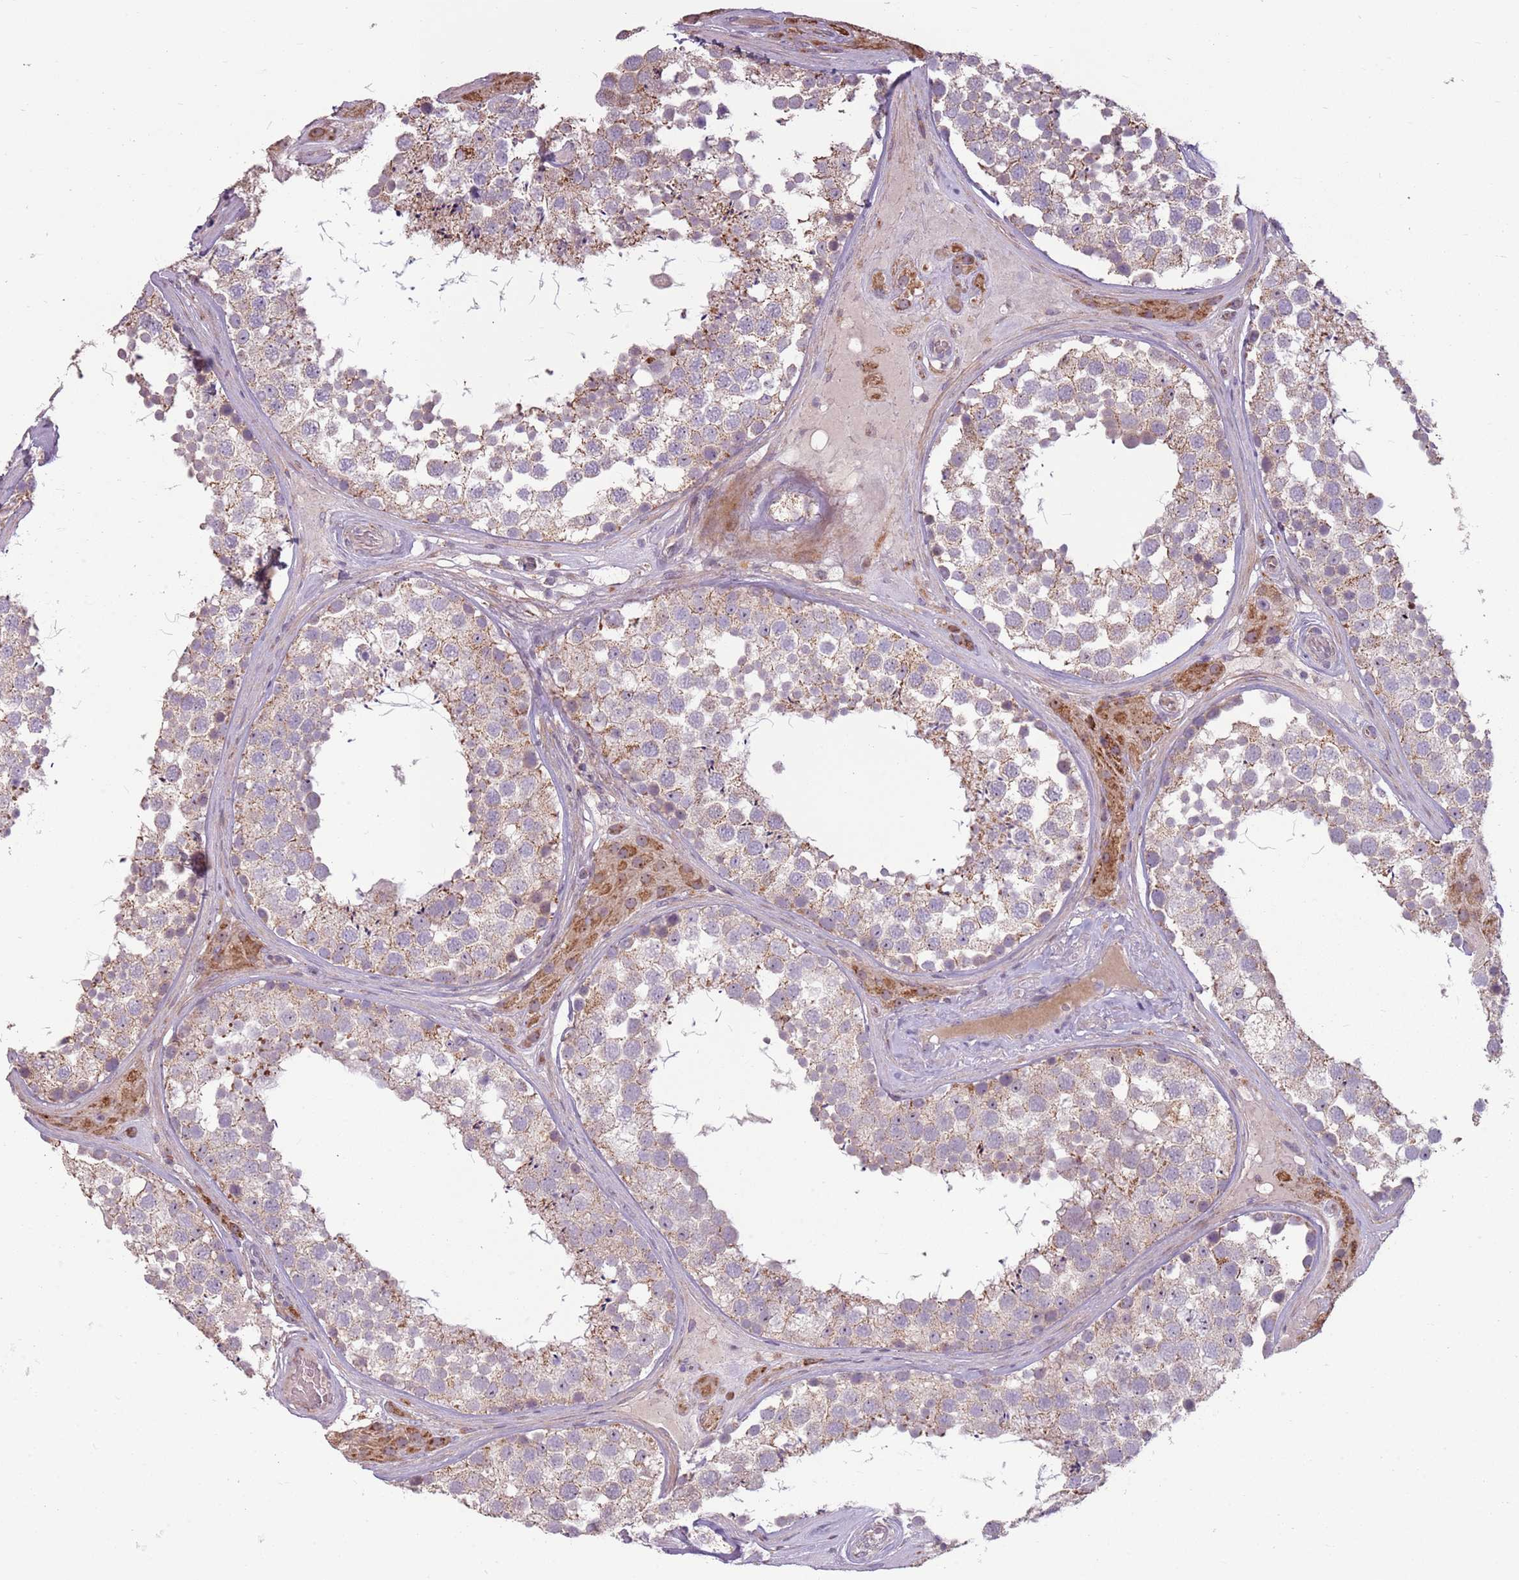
{"staining": {"intensity": "moderate", "quantity": "25%-75%", "location": "cytoplasmic/membranous"}, "tissue": "testis", "cell_type": "Cells in seminiferous ducts", "image_type": "normal", "snomed": [{"axis": "morphology", "description": "Normal tissue, NOS"}, {"axis": "topography", "description": "Testis"}], "caption": "A micrograph showing moderate cytoplasmic/membranous staining in approximately 25%-75% of cells in seminiferous ducts in unremarkable testis, as visualized by brown immunohistochemical staining.", "gene": "ZNF530", "patient": {"sex": "male", "age": 46}}